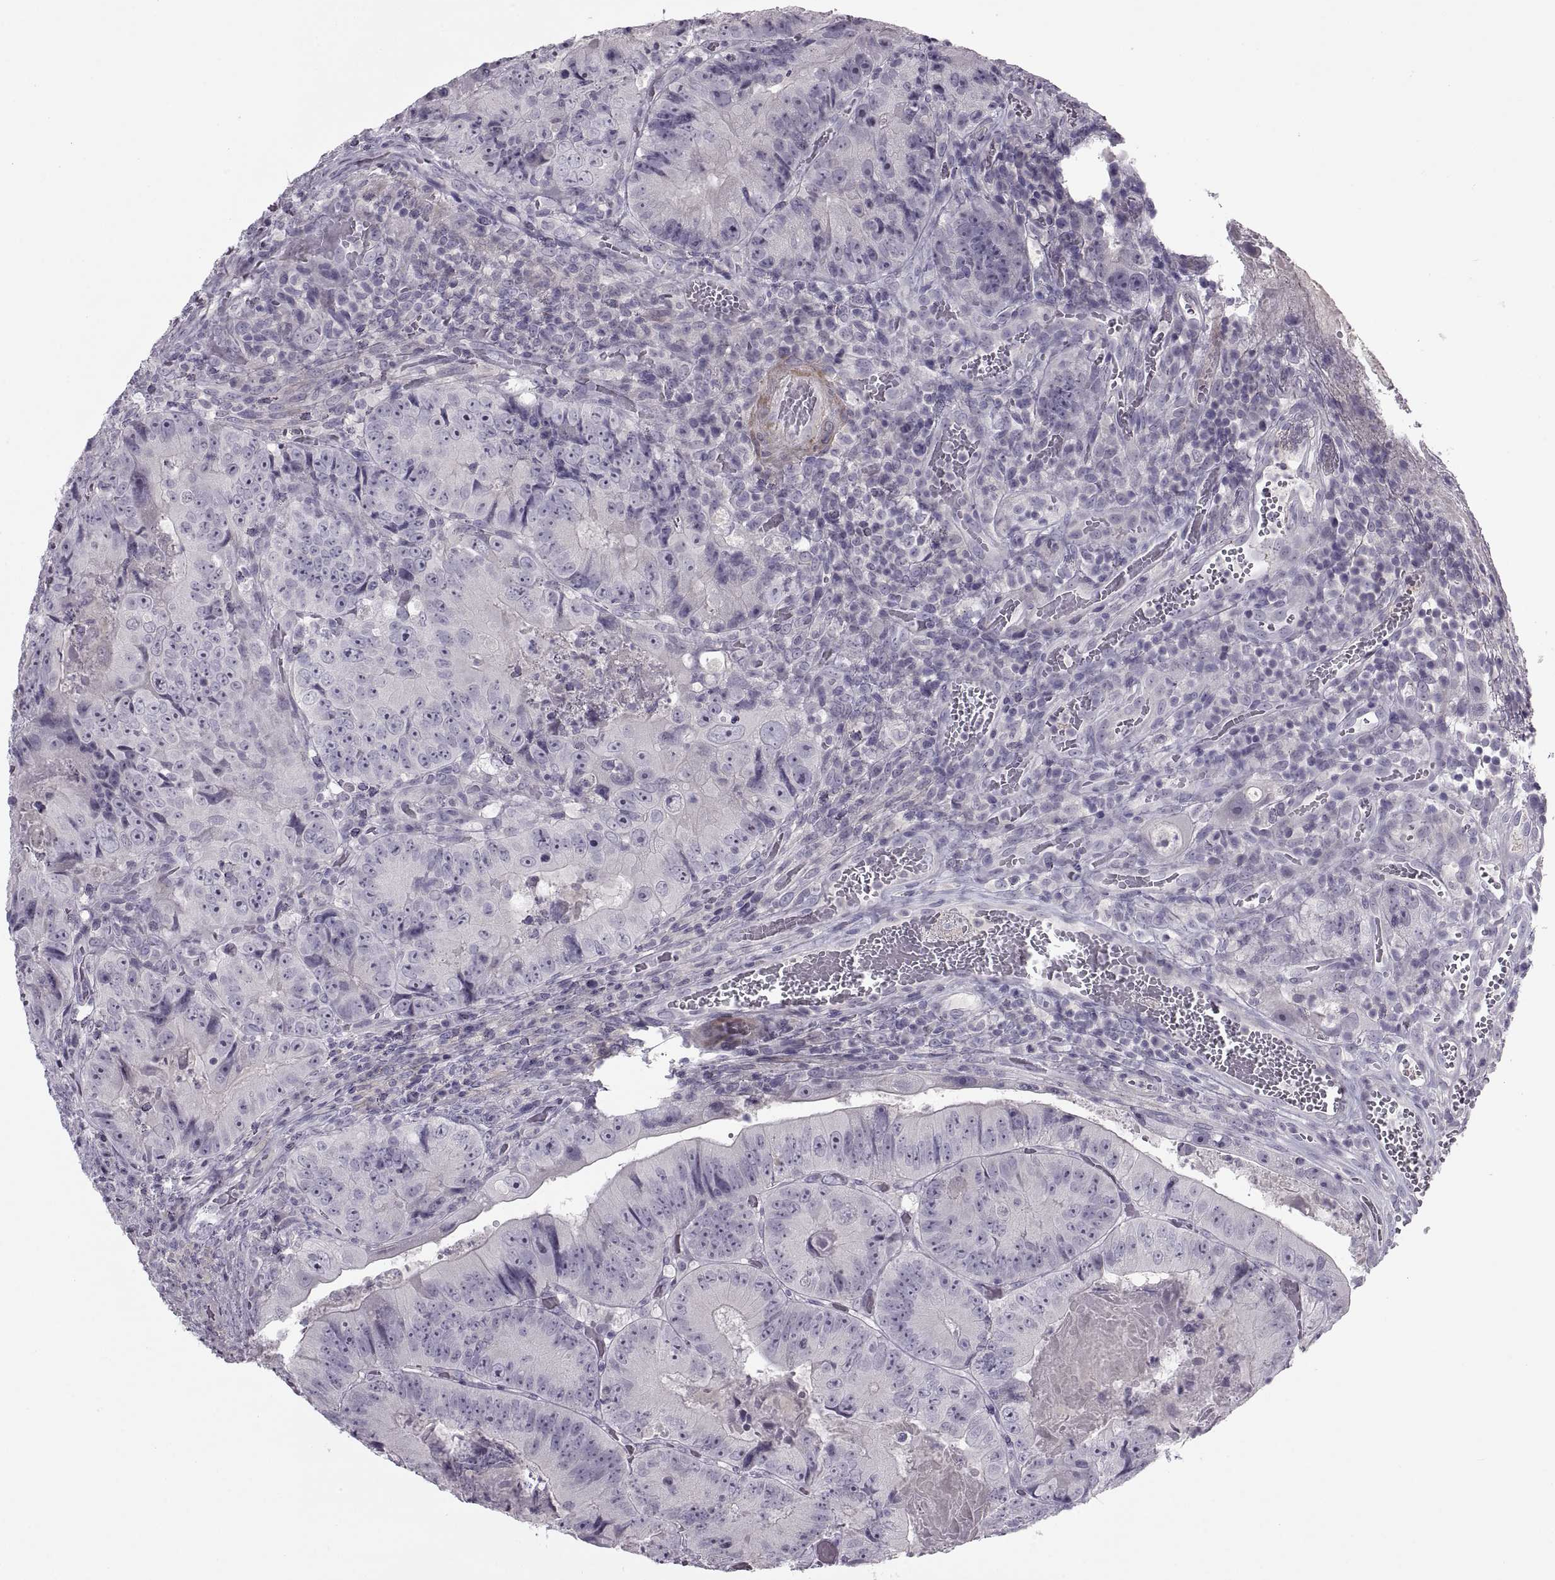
{"staining": {"intensity": "negative", "quantity": "none", "location": "none"}, "tissue": "colorectal cancer", "cell_type": "Tumor cells", "image_type": "cancer", "snomed": [{"axis": "morphology", "description": "Adenocarcinoma, NOS"}, {"axis": "topography", "description": "Colon"}], "caption": "This is an immunohistochemistry (IHC) photomicrograph of human colorectal cancer. There is no staining in tumor cells.", "gene": "BSPH1", "patient": {"sex": "female", "age": 86}}